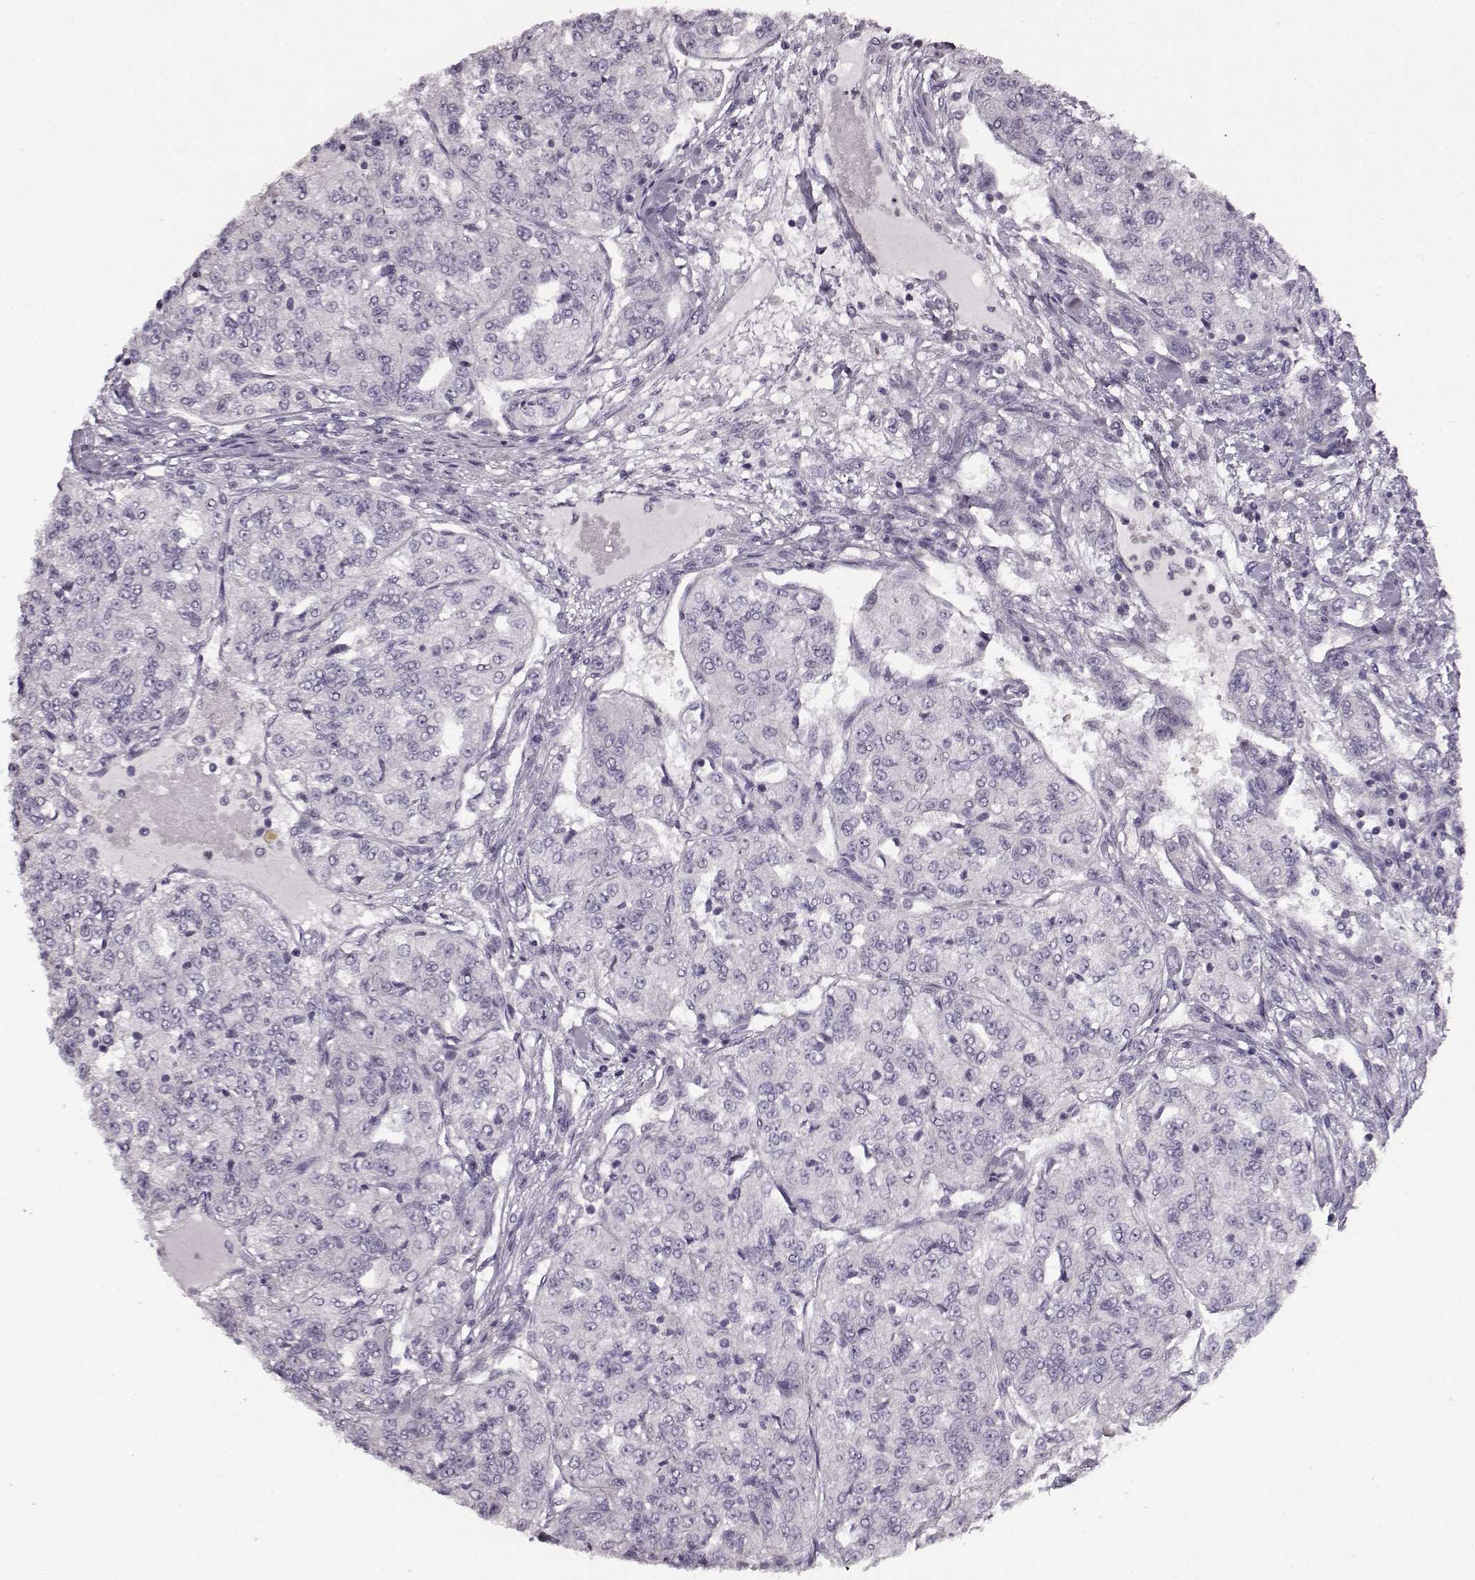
{"staining": {"intensity": "negative", "quantity": "none", "location": "none"}, "tissue": "renal cancer", "cell_type": "Tumor cells", "image_type": "cancer", "snomed": [{"axis": "morphology", "description": "Adenocarcinoma, NOS"}, {"axis": "topography", "description": "Kidney"}], "caption": "This is a micrograph of immunohistochemistry (IHC) staining of renal cancer, which shows no expression in tumor cells.", "gene": "RP1L1", "patient": {"sex": "female", "age": 63}}